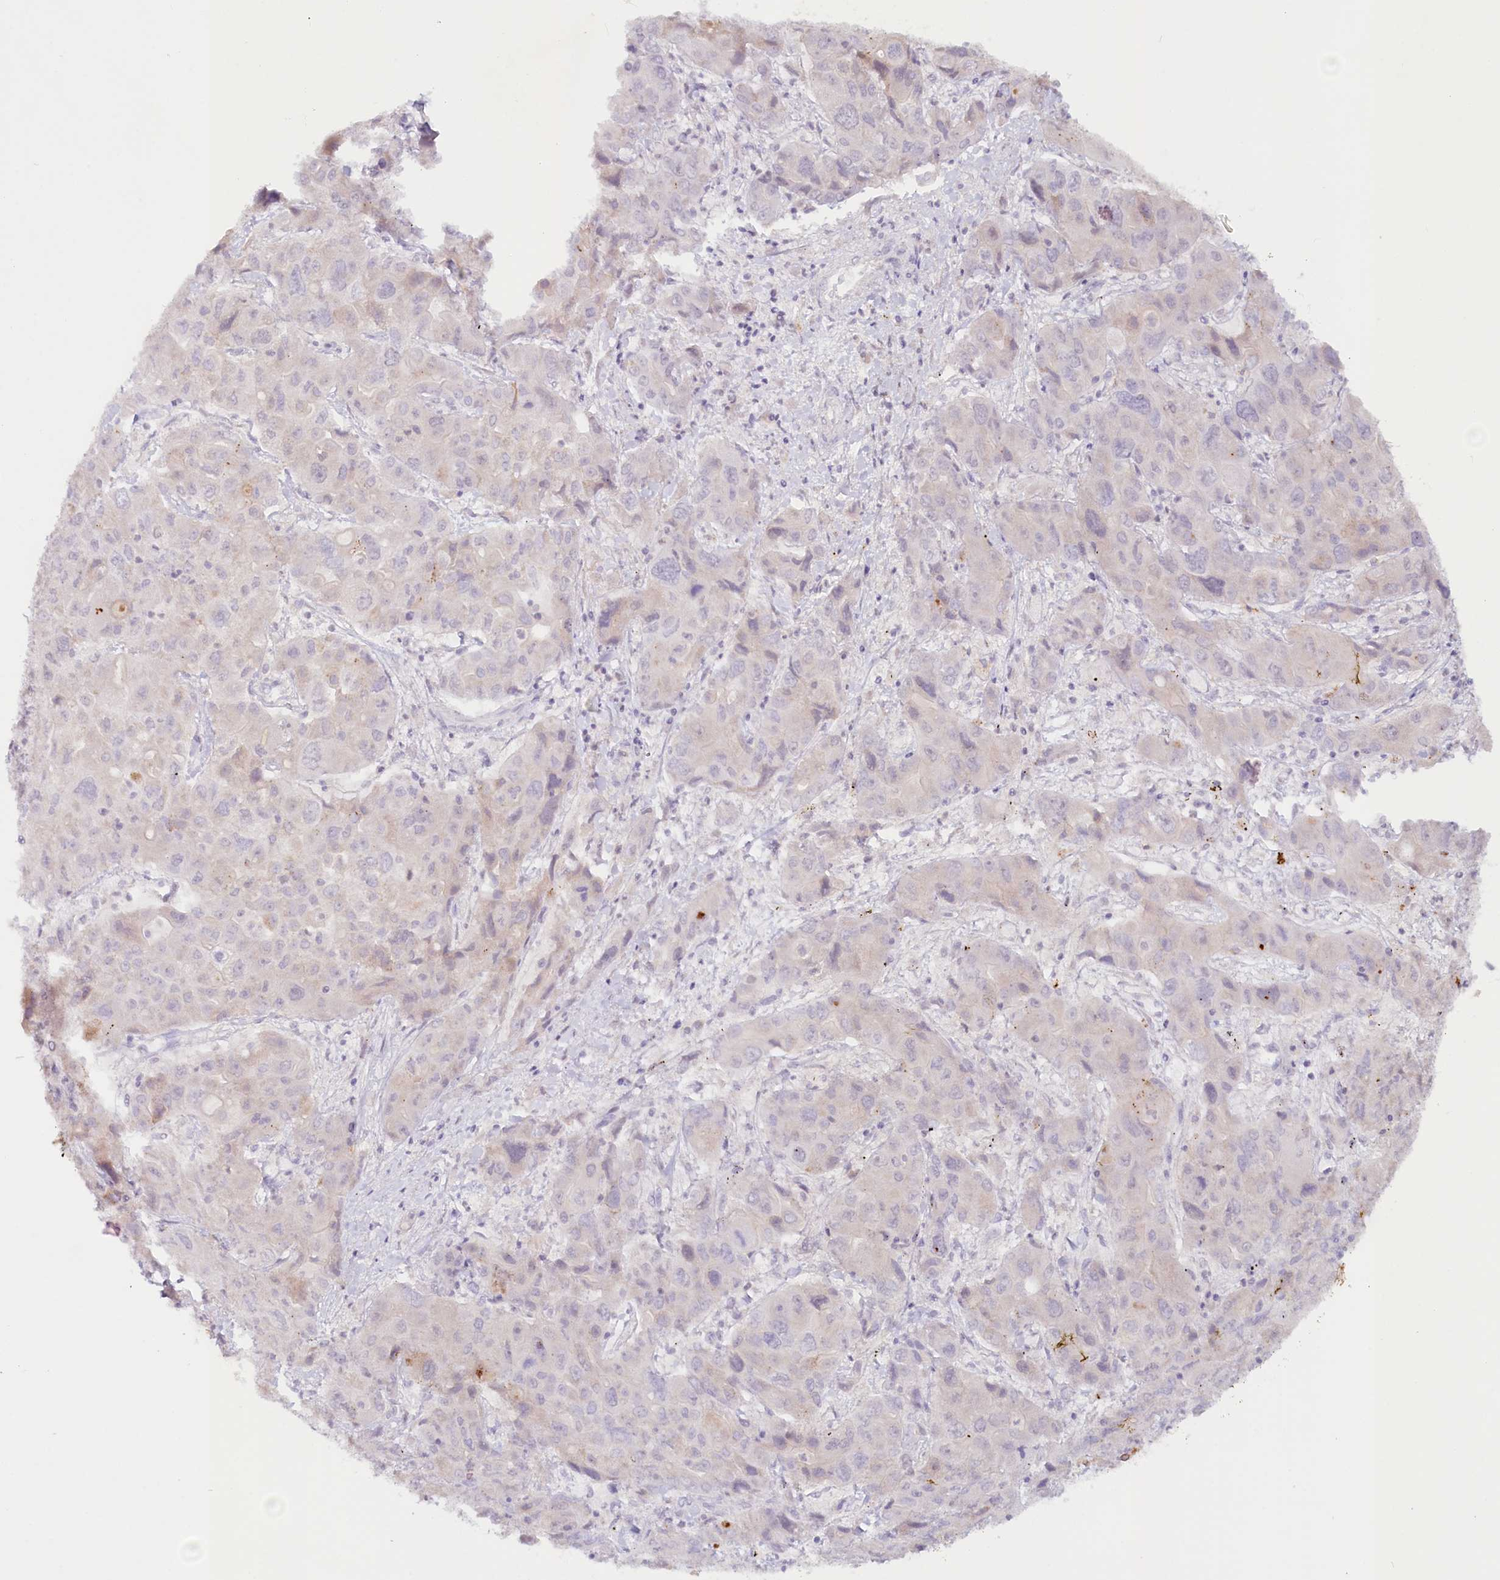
{"staining": {"intensity": "negative", "quantity": "none", "location": "none"}, "tissue": "liver cancer", "cell_type": "Tumor cells", "image_type": "cancer", "snomed": [{"axis": "morphology", "description": "Cholangiocarcinoma"}, {"axis": "topography", "description": "Liver"}], "caption": "The photomicrograph exhibits no staining of tumor cells in liver cancer. (Stains: DAB immunohistochemistry with hematoxylin counter stain, Microscopy: brightfield microscopy at high magnification).", "gene": "PSAPL1", "patient": {"sex": "male", "age": 67}}